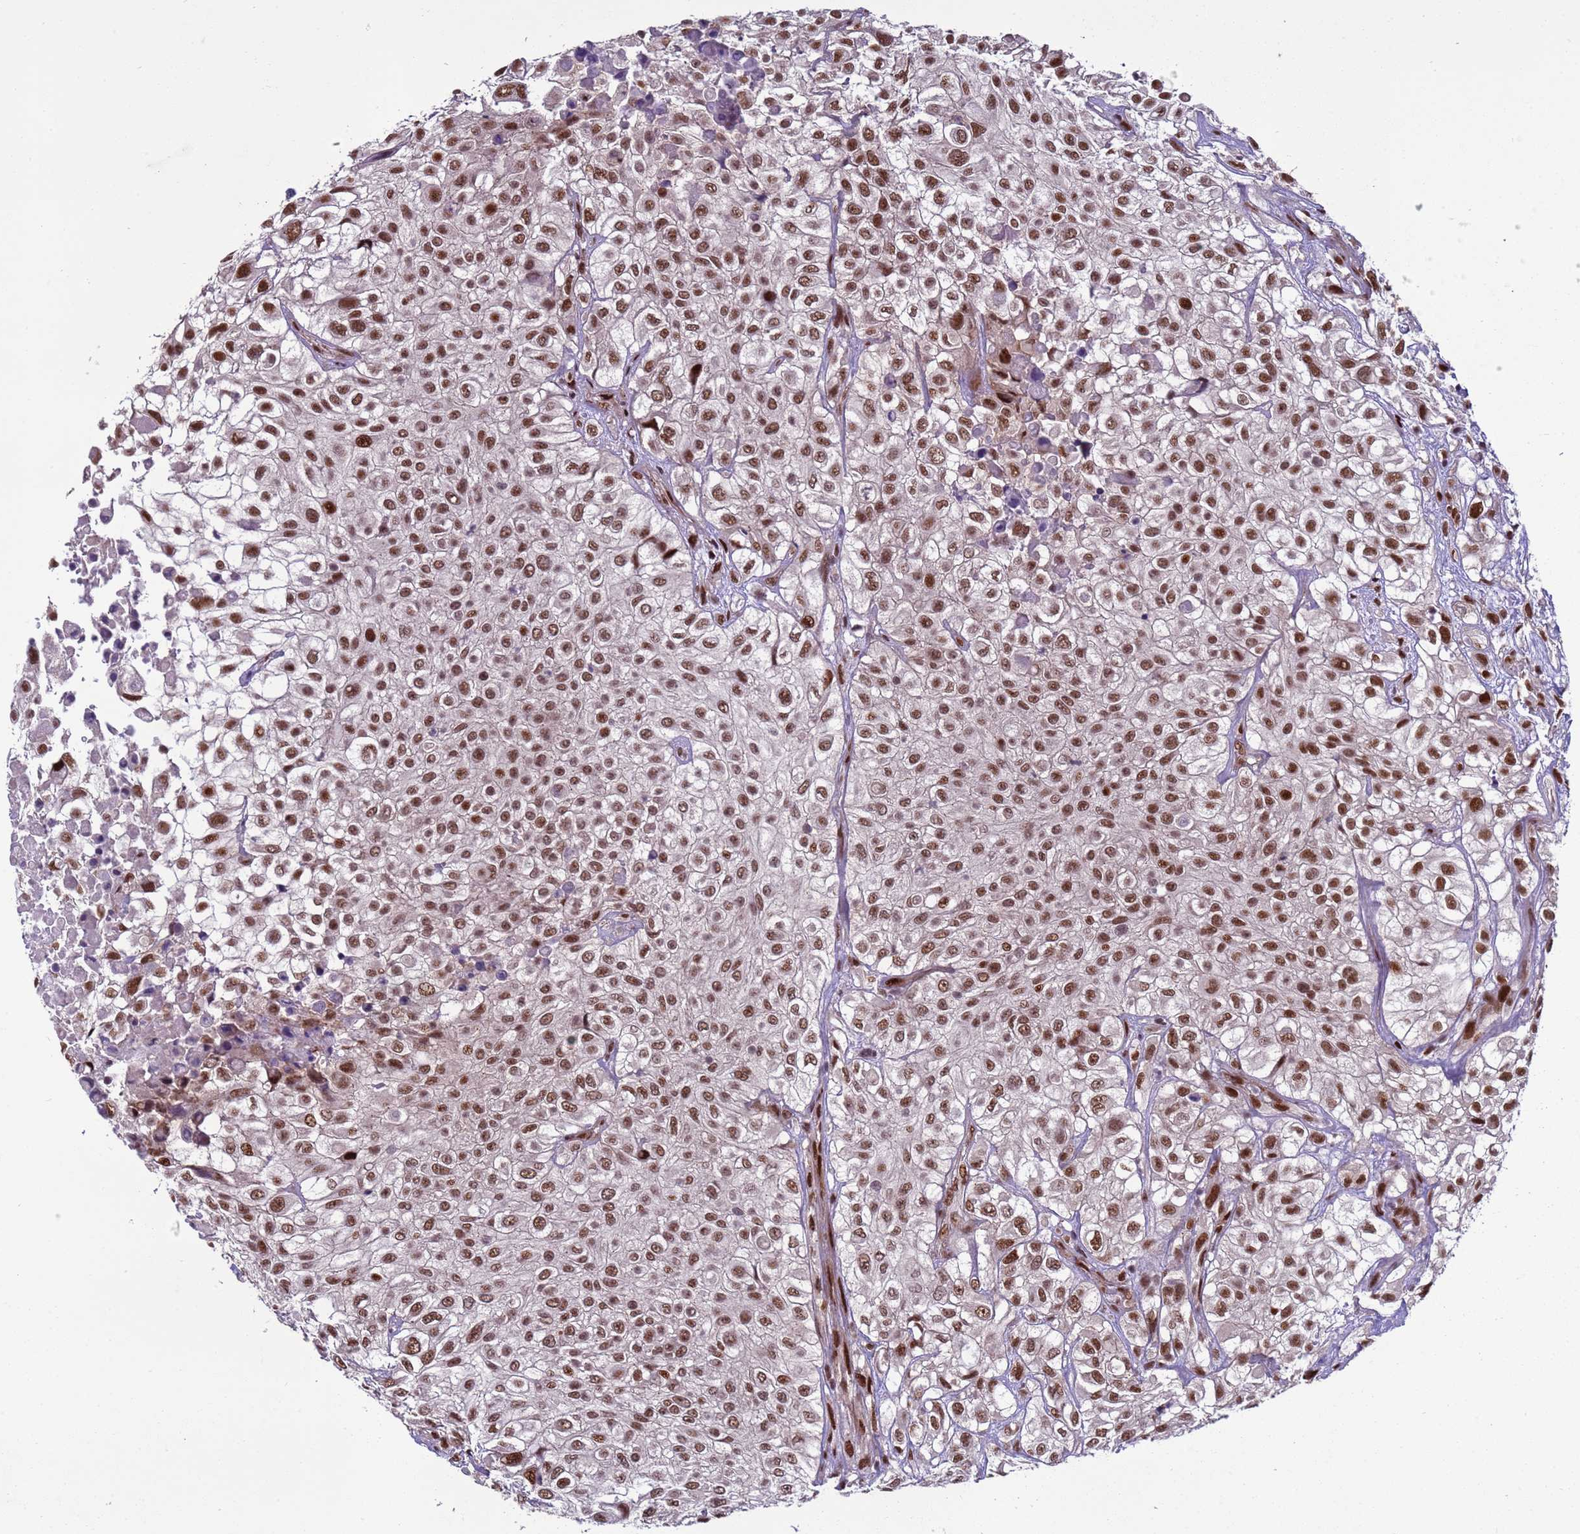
{"staining": {"intensity": "moderate", "quantity": ">75%", "location": "nuclear"}, "tissue": "urothelial cancer", "cell_type": "Tumor cells", "image_type": "cancer", "snomed": [{"axis": "morphology", "description": "Urothelial carcinoma, High grade"}, {"axis": "topography", "description": "Urinary bladder"}], "caption": "High-magnification brightfield microscopy of urothelial cancer stained with DAB (3,3'-diaminobenzidine) (brown) and counterstained with hematoxylin (blue). tumor cells exhibit moderate nuclear expression is identified in approximately>75% of cells.", "gene": "SHC3", "patient": {"sex": "male", "age": 56}}